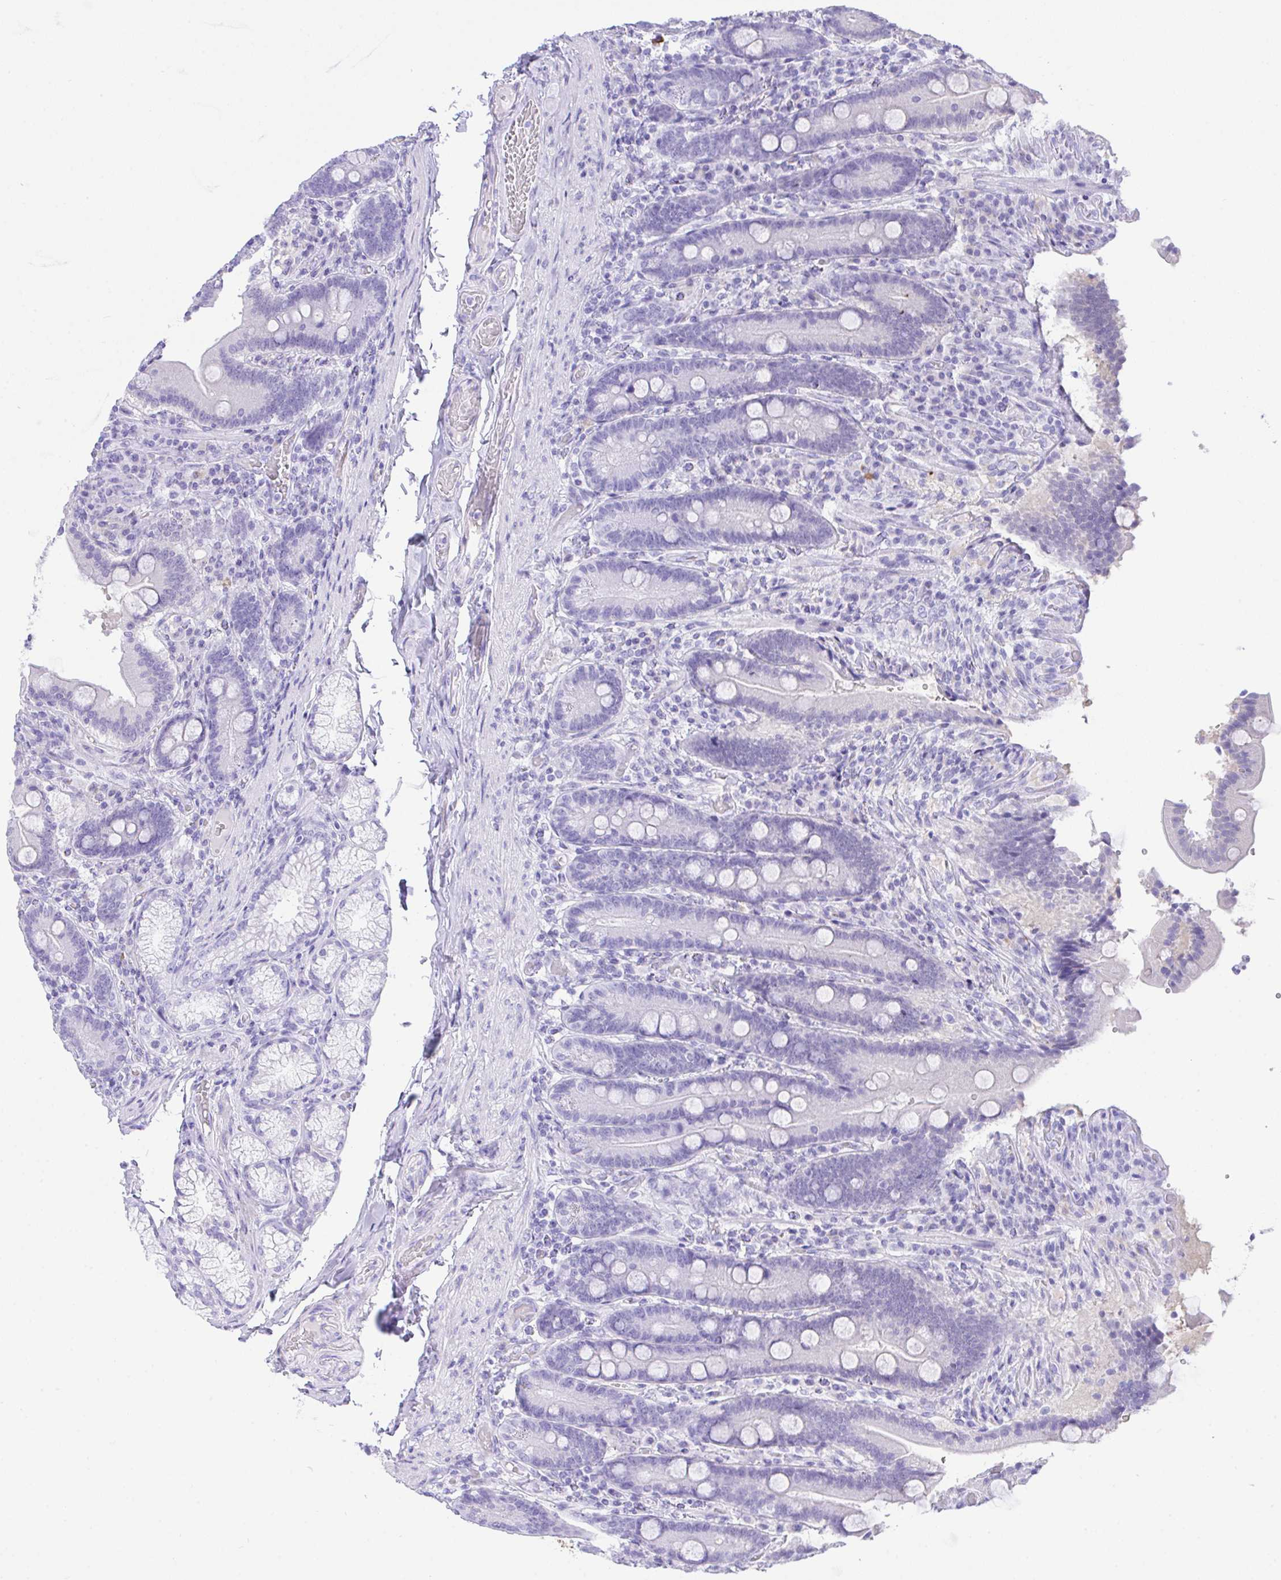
{"staining": {"intensity": "moderate", "quantity": "<25%", "location": "cytoplasmic/membranous"}, "tissue": "duodenum", "cell_type": "Glandular cells", "image_type": "normal", "snomed": [{"axis": "morphology", "description": "Normal tissue, NOS"}, {"axis": "topography", "description": "Duodenum"}], "caption": "Immunohistochemistry (IHC) histopathology image of benign duodenum stained for a protein (brown), which displays low levels of moderate cytoplasmic/membranous expression in approximately <25% of glandular cells.", "gene": "AKR1D1", "patient": {"sex": "female", "age": 62}}